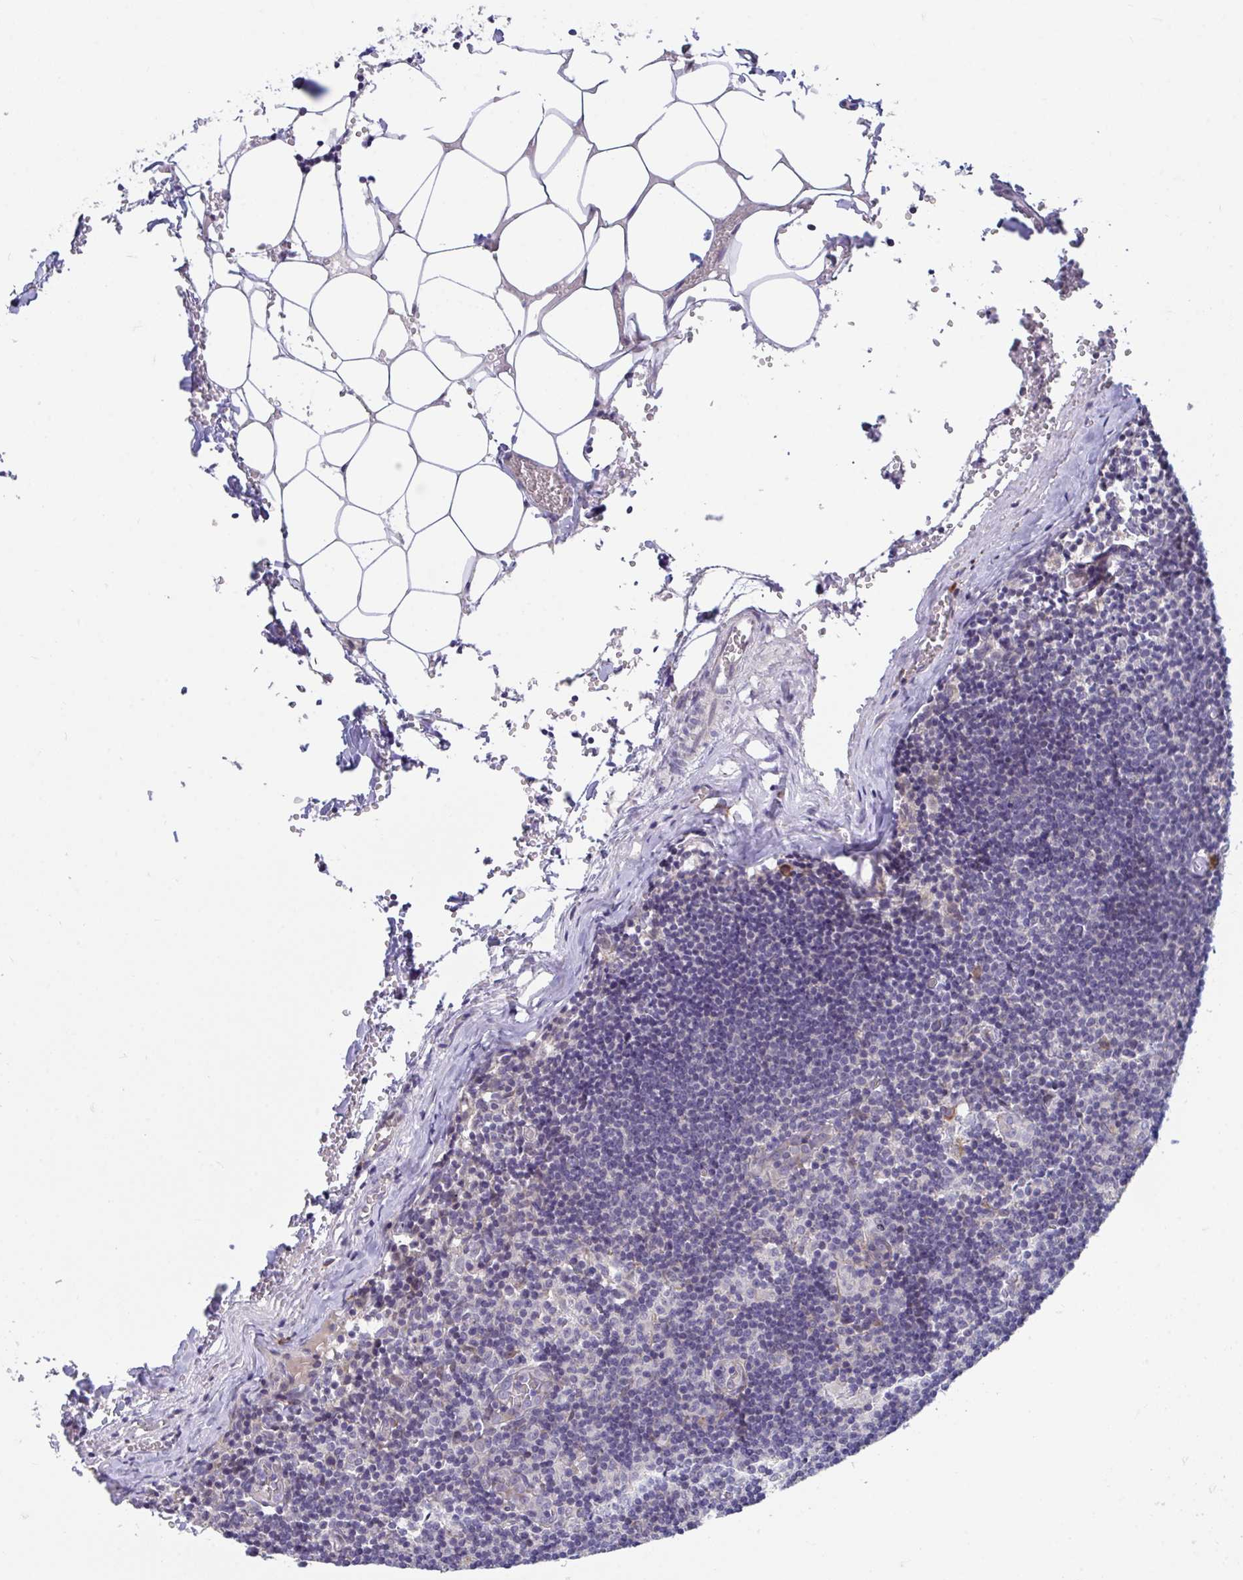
{"staining": {"intensity": "negative", "quantity": "none", "location": "none"}, "tissue": "lymph node", "cell_type": "Germinal center cells", "image_type": "normal", "snomed": [{"axis": "morphology", "description": "Normal tissue, NOS"}, {"axis": "topography", "description": "Lymph node"}], "caption": "Germinal center cells show no significant protein expression in unremarkable lymph node. The staining was performed using DAB (3,3'-diaminobenzidine) to visualize the protein expression in brown, while the nuclei were stained in blue with hematoxylin (Magnification: 20x).", "gene": "SUSD4", "patient": {"sex": "female", "age": 31}}